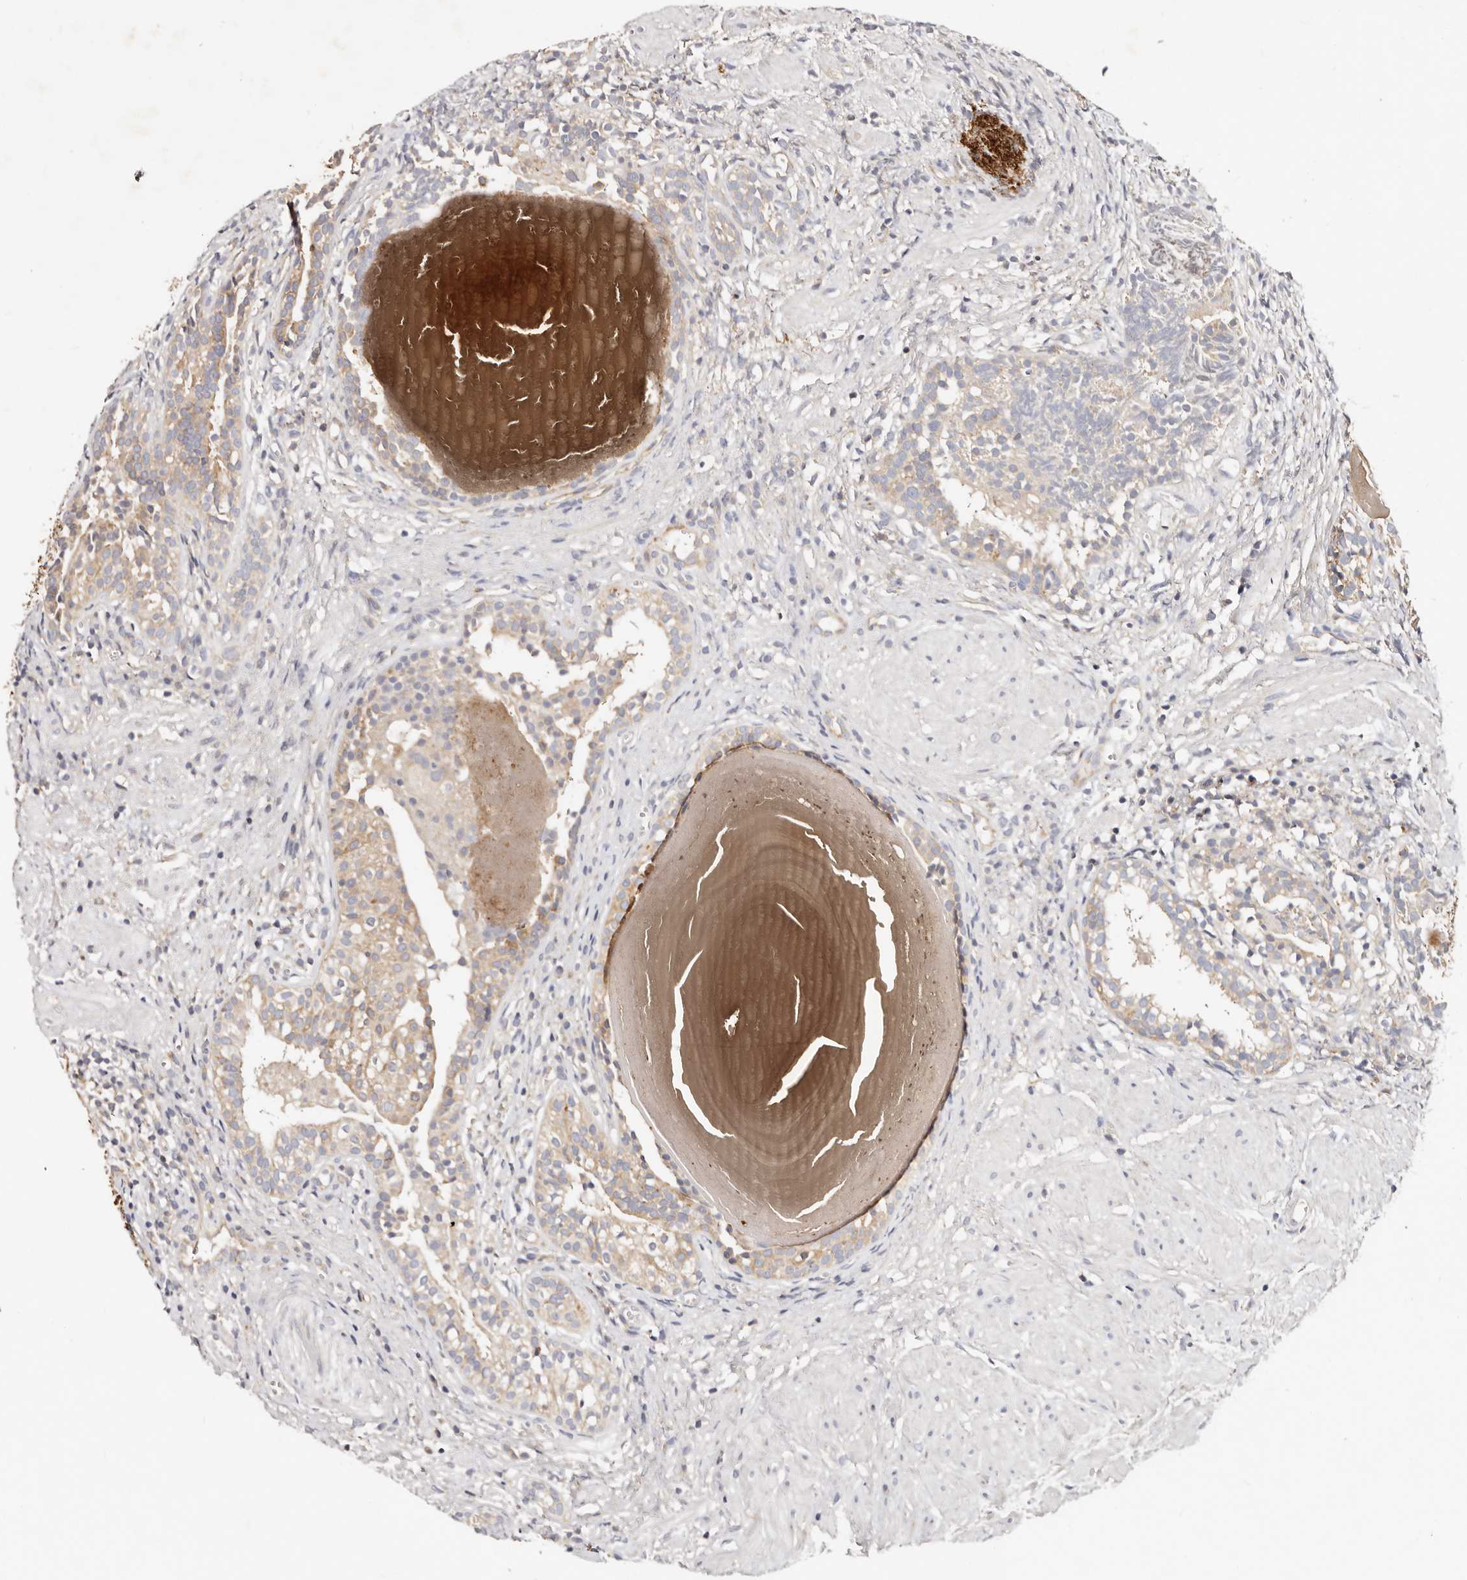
{"staining": {"intensity": "weak", "quantity": ">75%", "location": "cytoplasmic/membranous"}, "tissue": "prostate cancer", "cell_type": "Tumor cells", "image_type": "cancer", "snomed": [{"axis": "morphology", "description": "Adenocarcinoma, Low grade"}, {"axis": "topography", "description": "Prostate"}], "caption": "Immunohistochemical staining of human prostate cancer (low-grade adenocarcinoma) demonstrates low levels of weak cytoplasmic/membranous protein expression in approximately >75% of tumor cells.", "gene": "GNA13", "patient": {"sex": "male", "age": 88}}